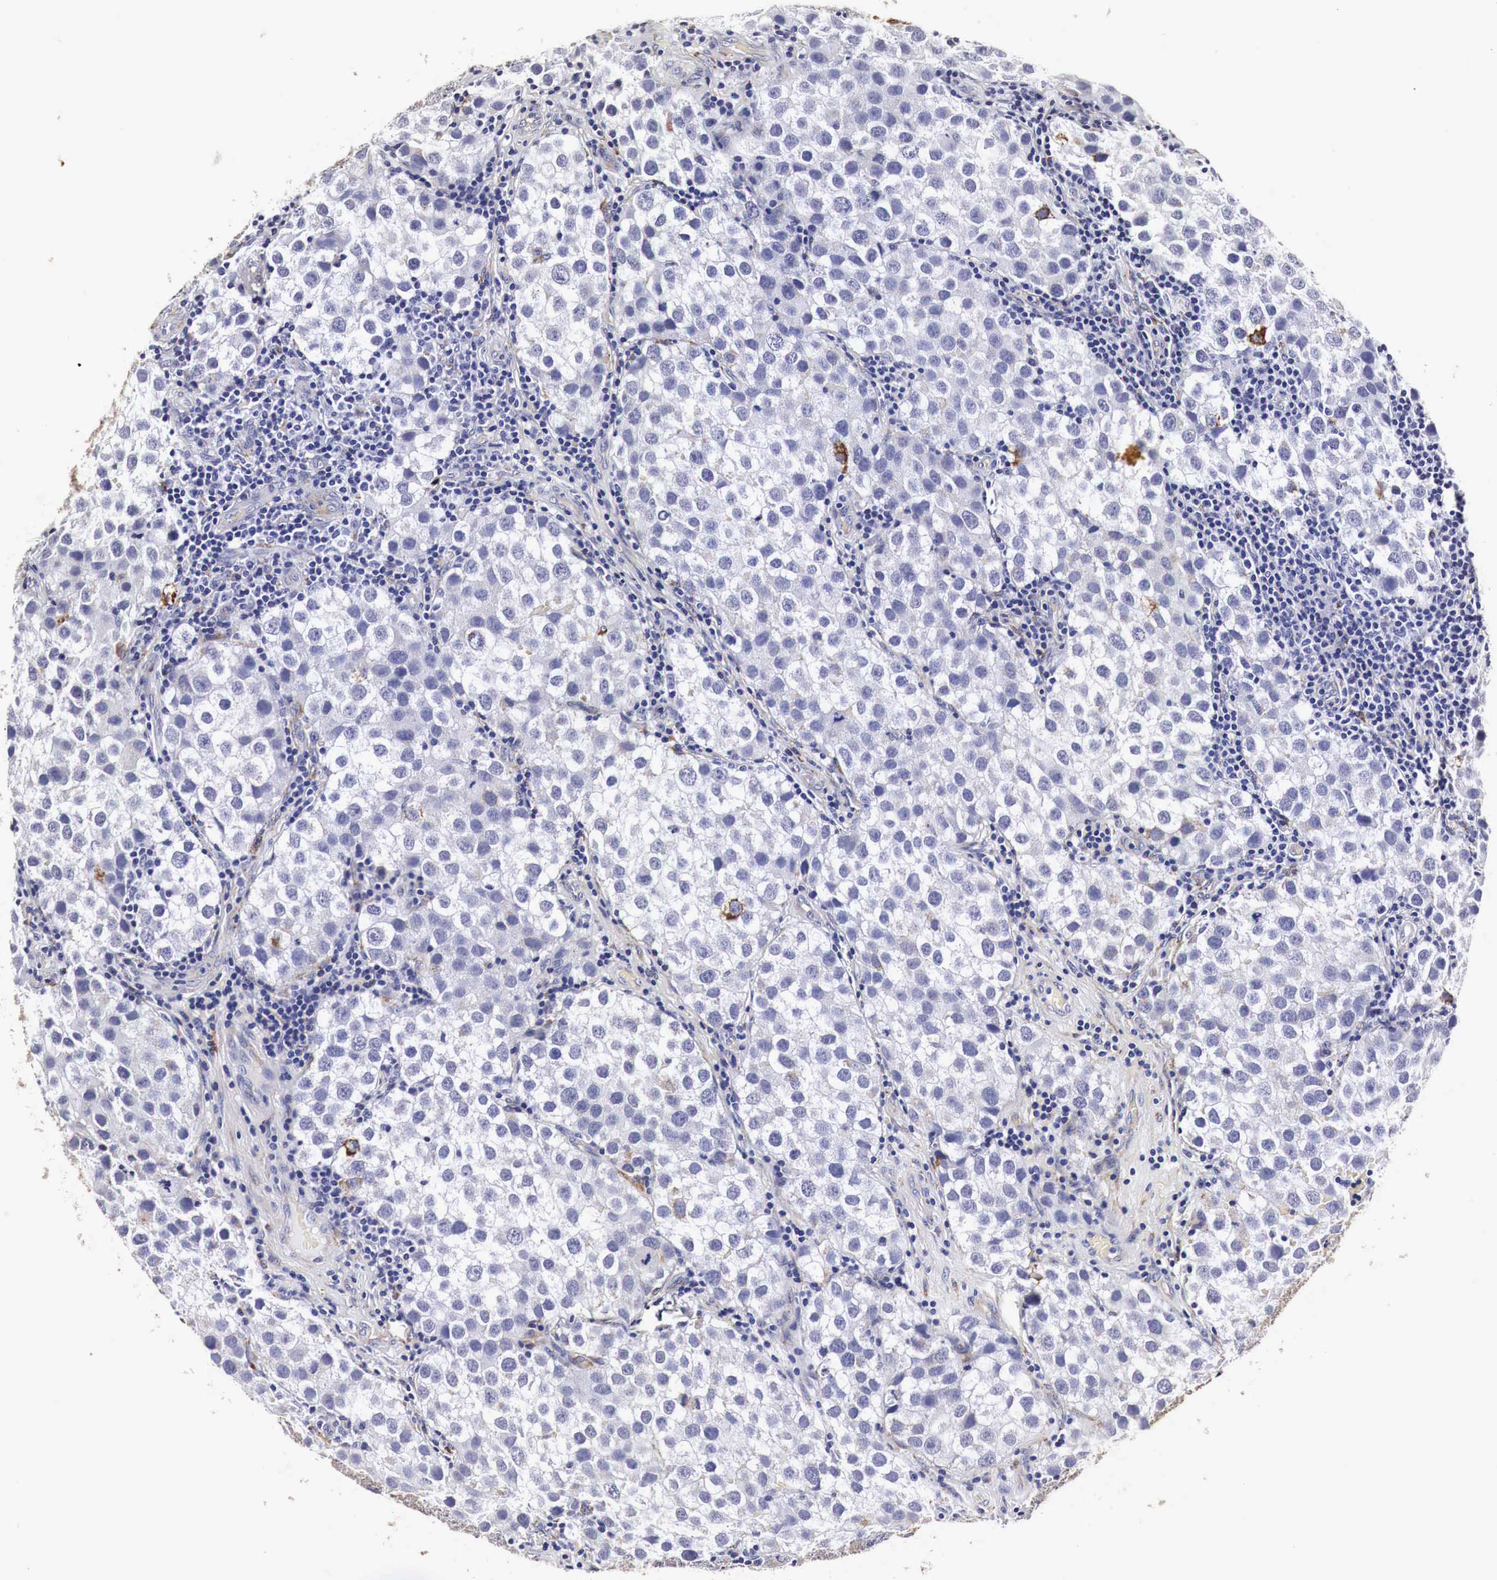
{"staining": {"intensity": "moderate", "quantity": "<25%", "location": "cytoplasmic/membranous"}, "tissue": "testis cancer", "cell_type": "Tumor cells", "image_type": "cancer", "snomed": [{"axis": "morphology", "description": "Seminoma, NOS"}, {"axis": "topography", "description": "Testis"}], "caption": "Protein expression analysis of human testis cancer reveals moderate cytoplasmic/membranous expression in approximately <25% of tumor cells. Using DAB (3,3'-diaminobenzidine) (brown) and hematoxylin (blue) stains, captured at high magnification using brightfield microscopy.", "gene": "CKAP4", "patient": {"sex": "male", "age": 39}}